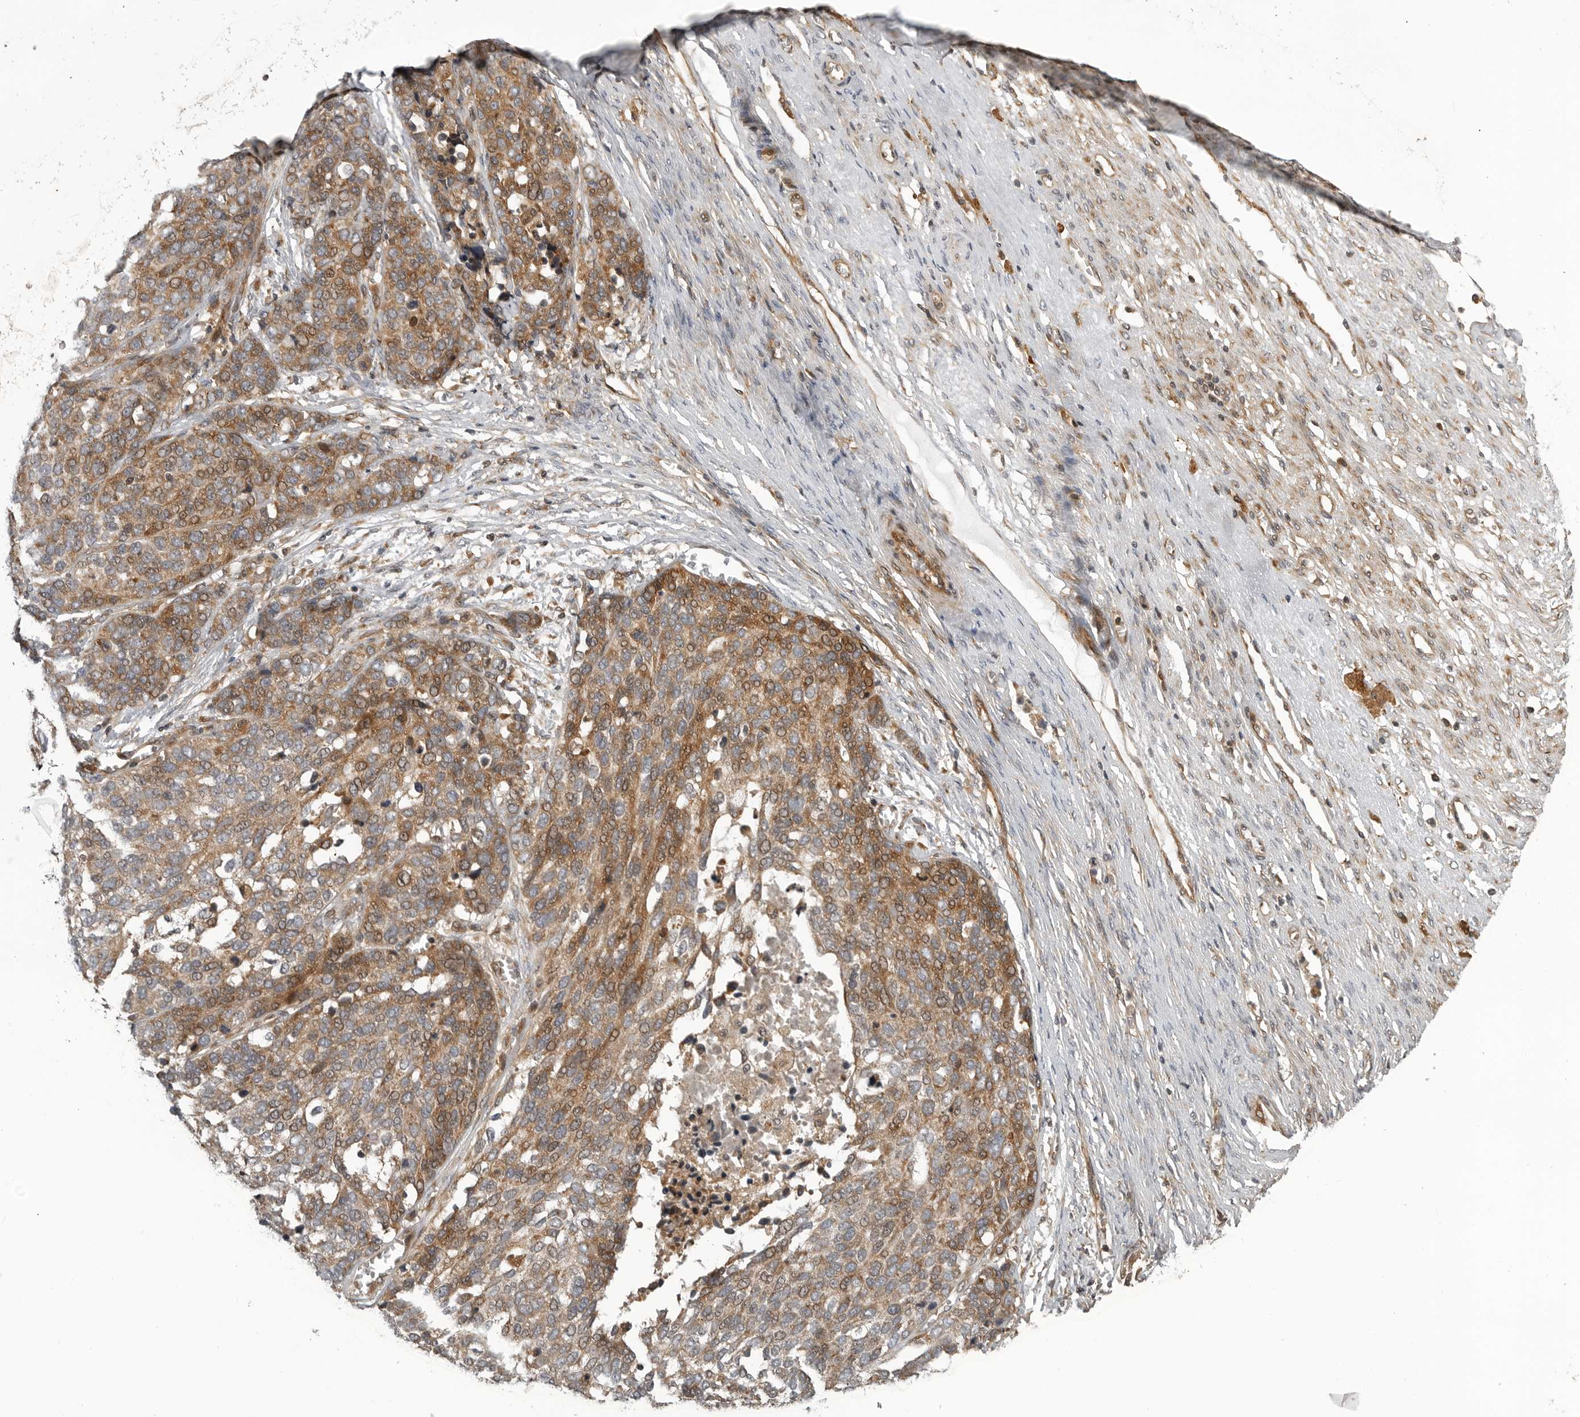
{"staining": {"intensity": "moderate", "quantity": ">75%", "location": "cytoplasmic/membranous"}, "tissue": "ovarian cancer", "cell_type": "Tumor cells", "image_type": "cancer", "snomed": [{"axis": "morphology", "description": "Cystadenocarcinoma, serous, NOS"}, {"axis": "topography", "description": "Ovary"}], "caption": "IHC image of ovarian cancer (serous cystadenocarcinoma) stained for a protein (brown), which demonstrates medium levels of moderate cytoplasmic/membranous expression in approximately >75% of tumor cells.", "gene": "LRRC45", "patient": {"sex": "female", "age": 44}}